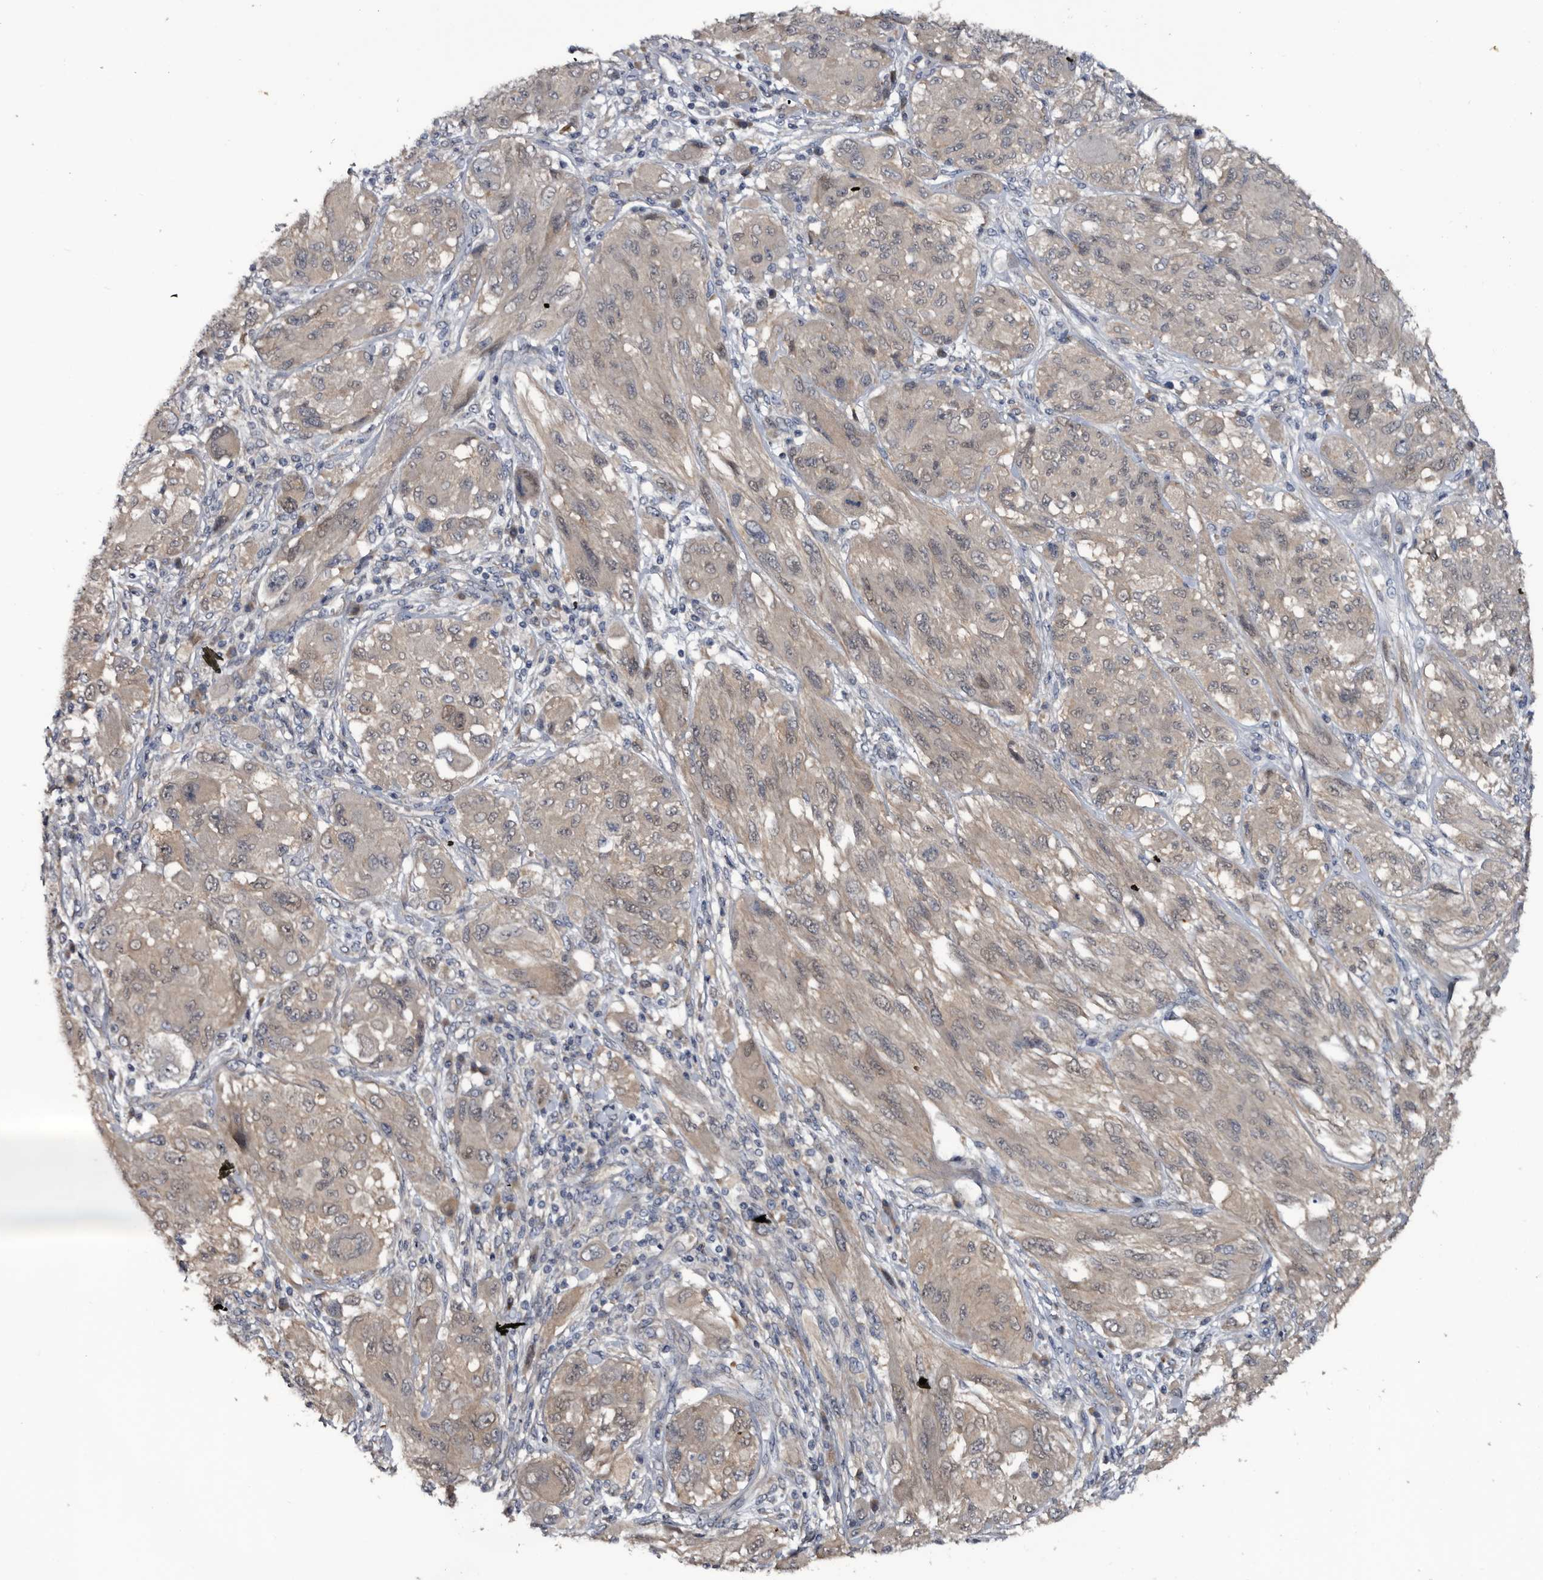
{"staining": {"intensity": "negative", "quantity": "none", "location": "none"}, "tissue": "melanoma", "cell_type": "Tumor cells", "image_type": "cancer", "snomed": [{"axis": "morphology", "description": "Malignant melanoma, NOS"}, {"axis": "topography", "description": "Skin"}], "caption": "Photomicrograph shows no significant protein staining in tumor cells of malignant melanoma. Nuclei are stained in blue.", "gene": "IARS1", "patient": {"sex": "female", "age": 91}}